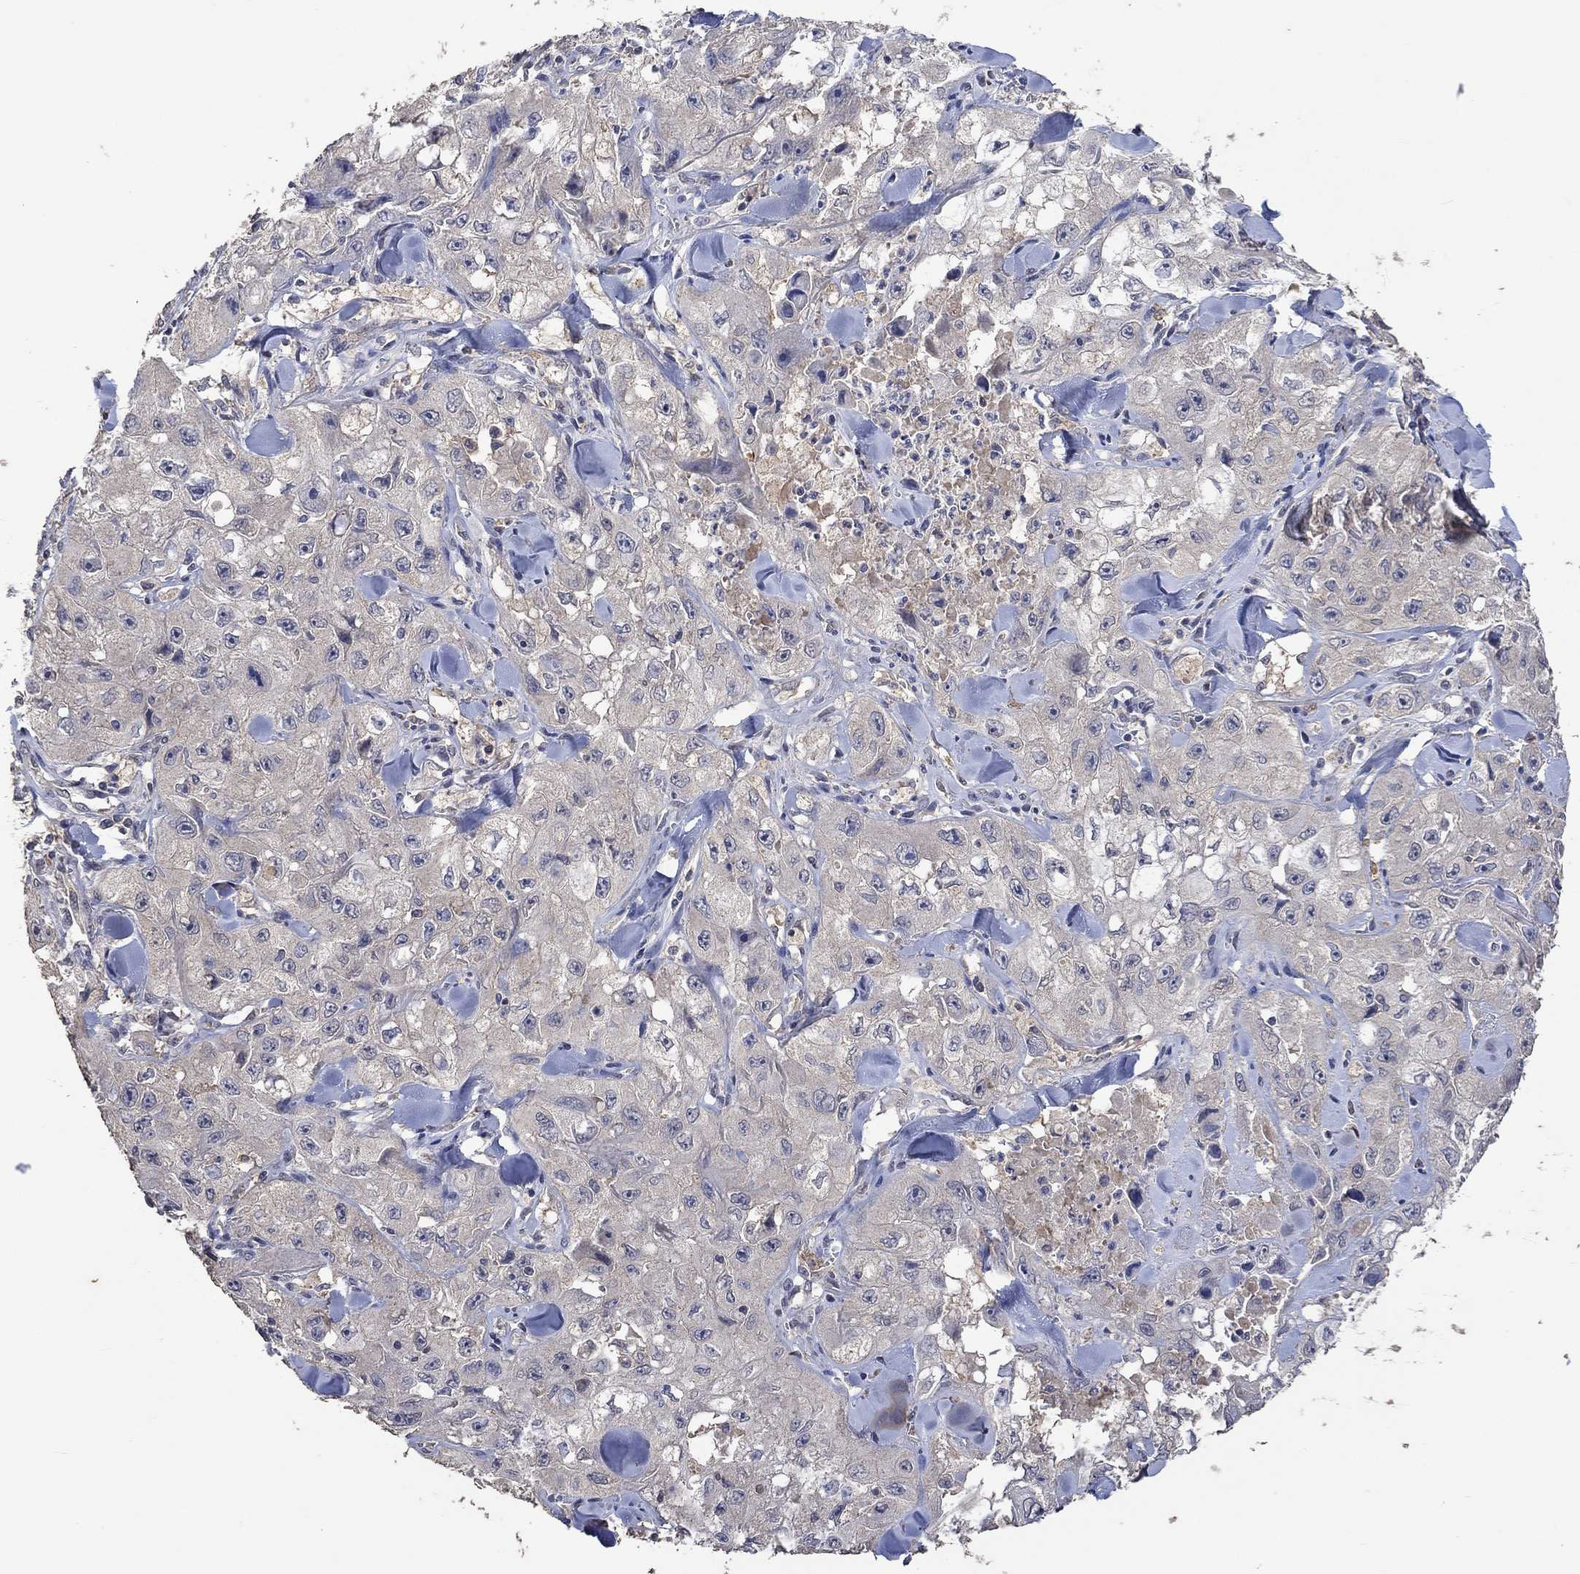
{"staining": {"intensity": "negative", "quantity": "none", "location": "none"}, "tissue": "skin cancer", "cell_type": "Tumor cells", "image_type": "cancer", "snomed": [{"axis": "morphology", "description": "Squamous cell carcinoma, NOS"}, {"axis": "topography", "description": "Skin"}, {"axis": "topography", "description": "Subcutis"}], "caption": "Immunohistochemistry (IHC) histopathology image of human skin cancer stained for a protein (brown), which demonstrates no positivity in tumor cells.", "gene": "PTPN20", "patient": {"sex": "male", "age": 73}}